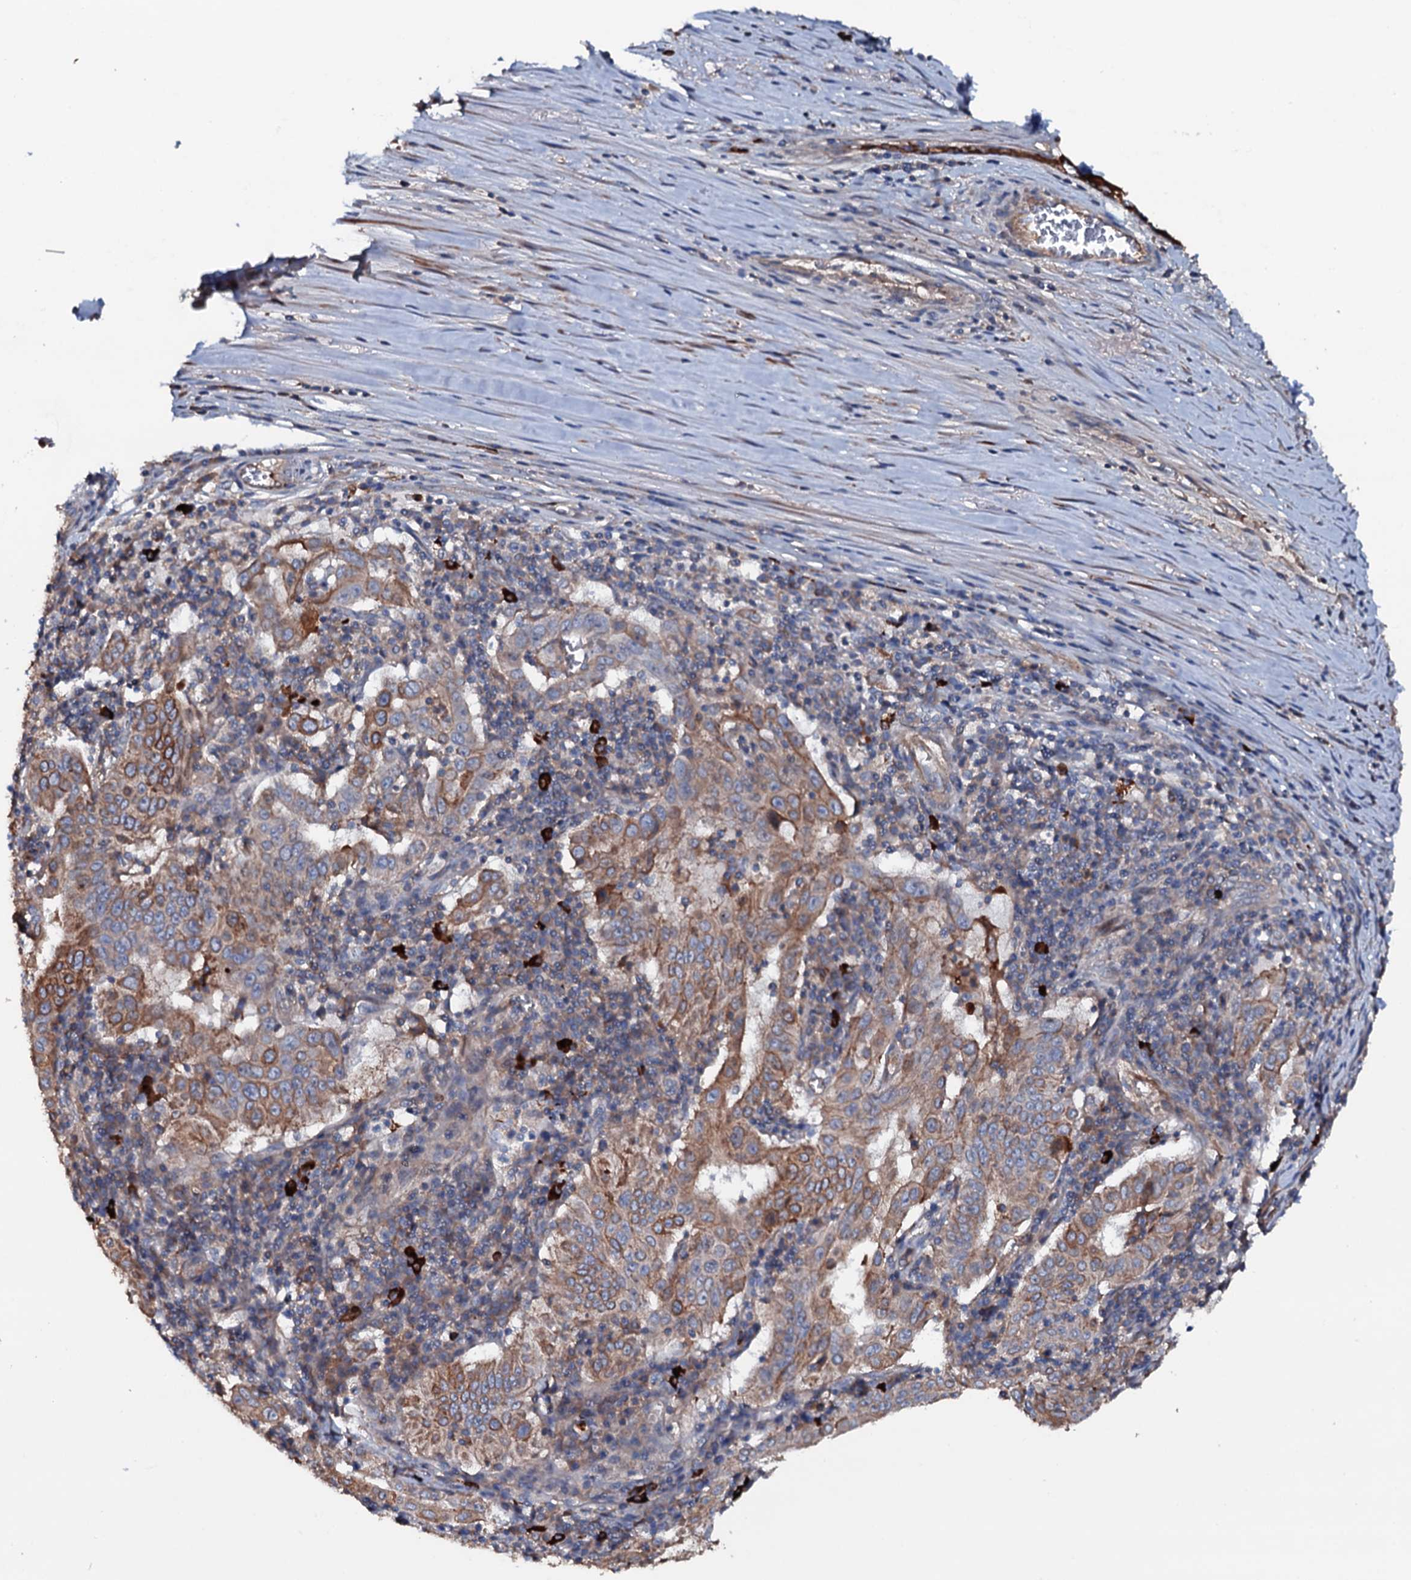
{"staining": {"intensity": "moderate", "quantity": ">75%", "location": "cytoplasmic/membranous"}, "tissue": "pancreatic cancer", "cell_type": "Tumor cells", "image_type": "cancer", "snomed": [{"axis": "morphology", "description": "Adenocarcinoma, NOS"}, {"axis": "topography", "description": "Pancreas"}], "caption": "Immunohistochemistry (IHC) staining of pancreatic cancer, which exhibits medium levels of moderate cytoplasmic/membranous expression in about >75% of tumor cells indicating moderate cytoplasmic/membranous protein staining. The staining was performed using DAB (3,3'-diaminobenzidine) (brown) for protein detection and nuclei were counterstained in hematoxylin (blue).", "gene": "NEK1", "patient": {"sex": "male", "age": 63}}